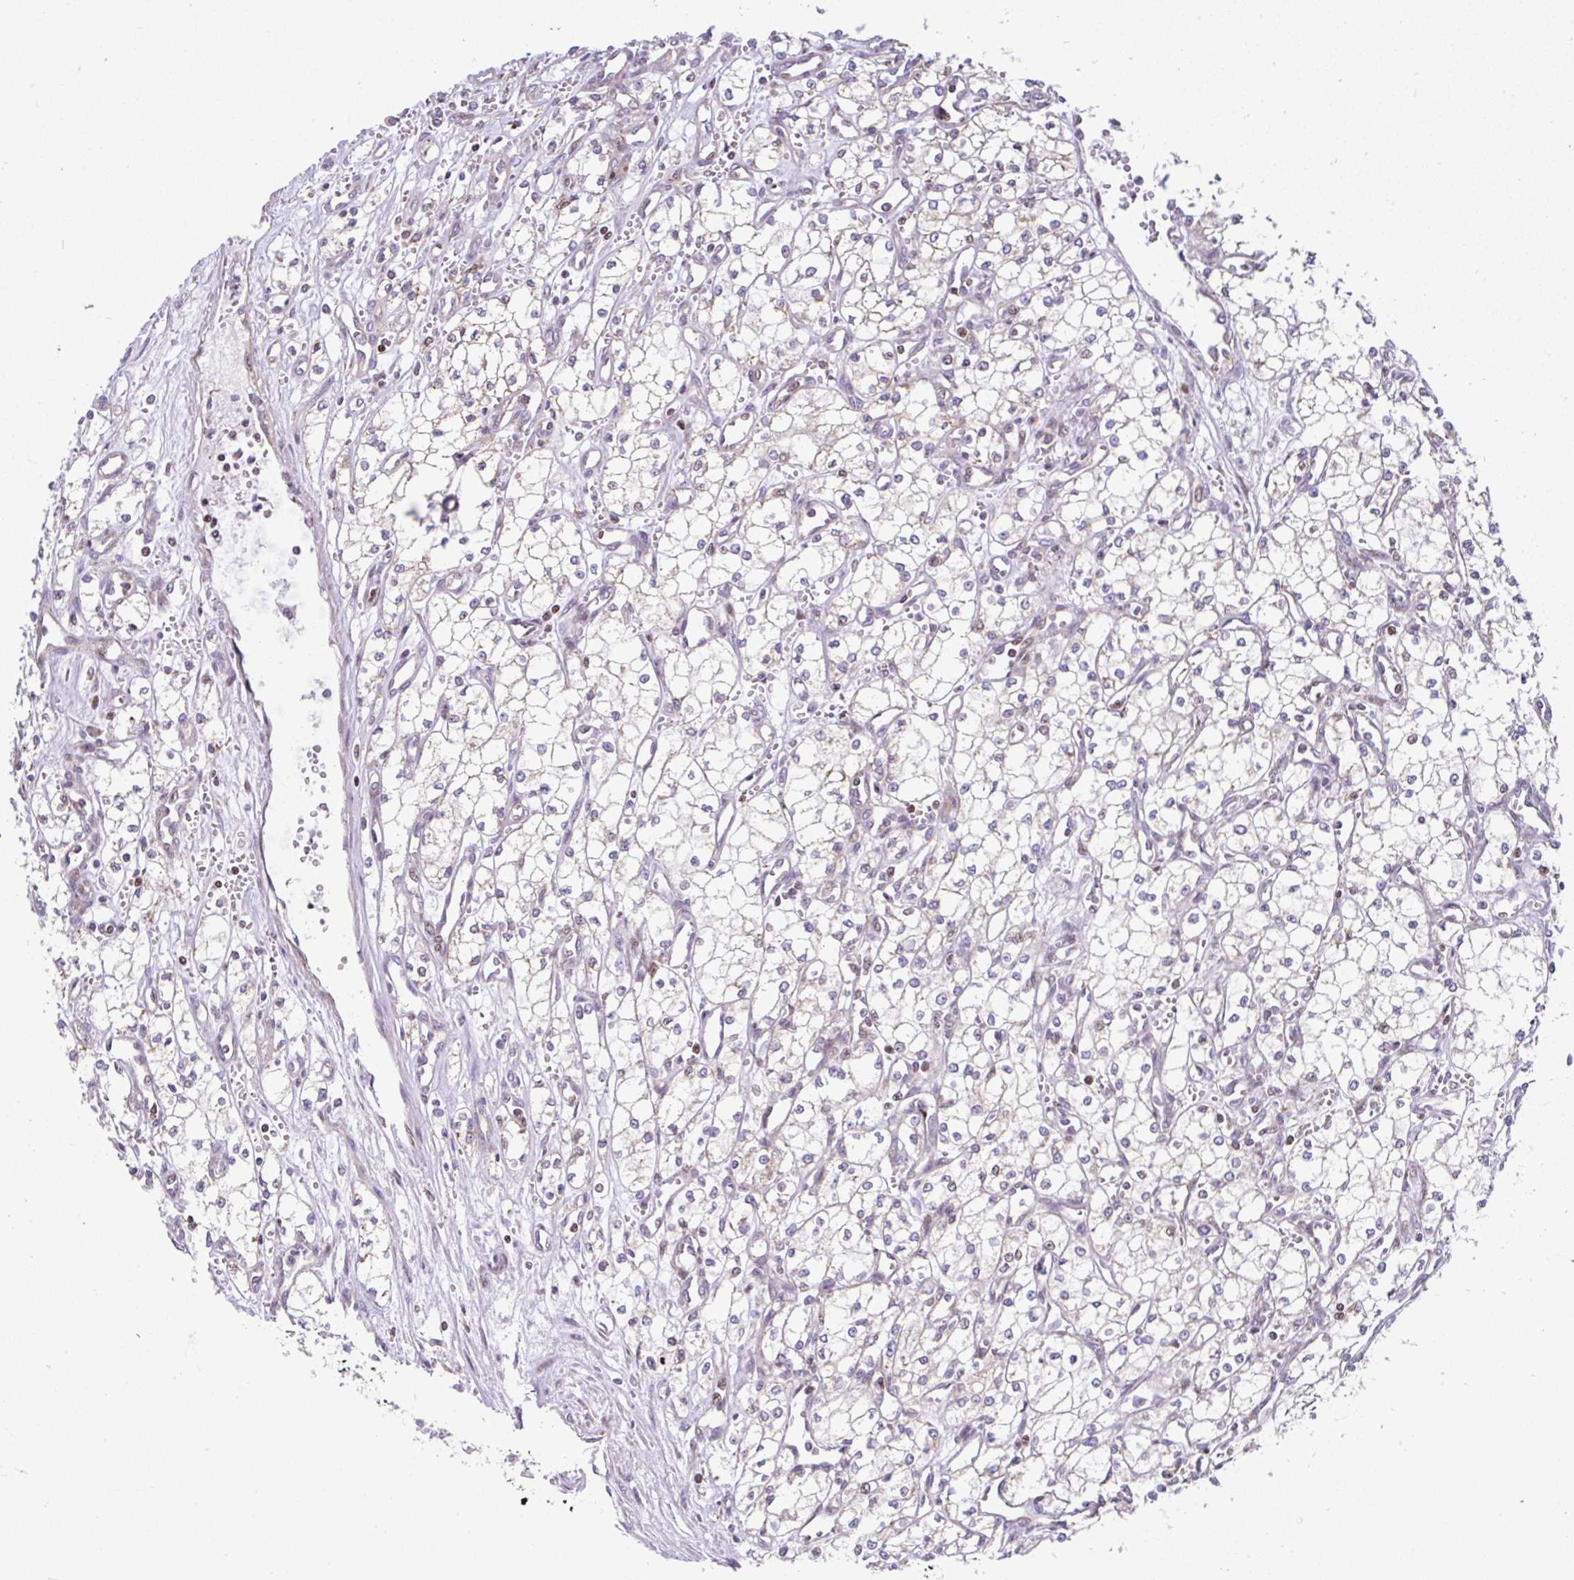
{"staining": {"intensity": "negative", "quantity": "none", "location": "none"}, "tissue": "renal cancer", "cell_type": "Tumor cells", "image_type": "cancer", "snomed": [{"axis": "morphology", "description": "Adenocarcinoma, NOS"}, {"axis": "topography", "description": "Kidney"}], "caption": "There is no significant expression in tumor cells of renal cancer (adenocarcinoma).", "gene": "FIGNL1", "patient": {"sex": "male", "age": 59}}